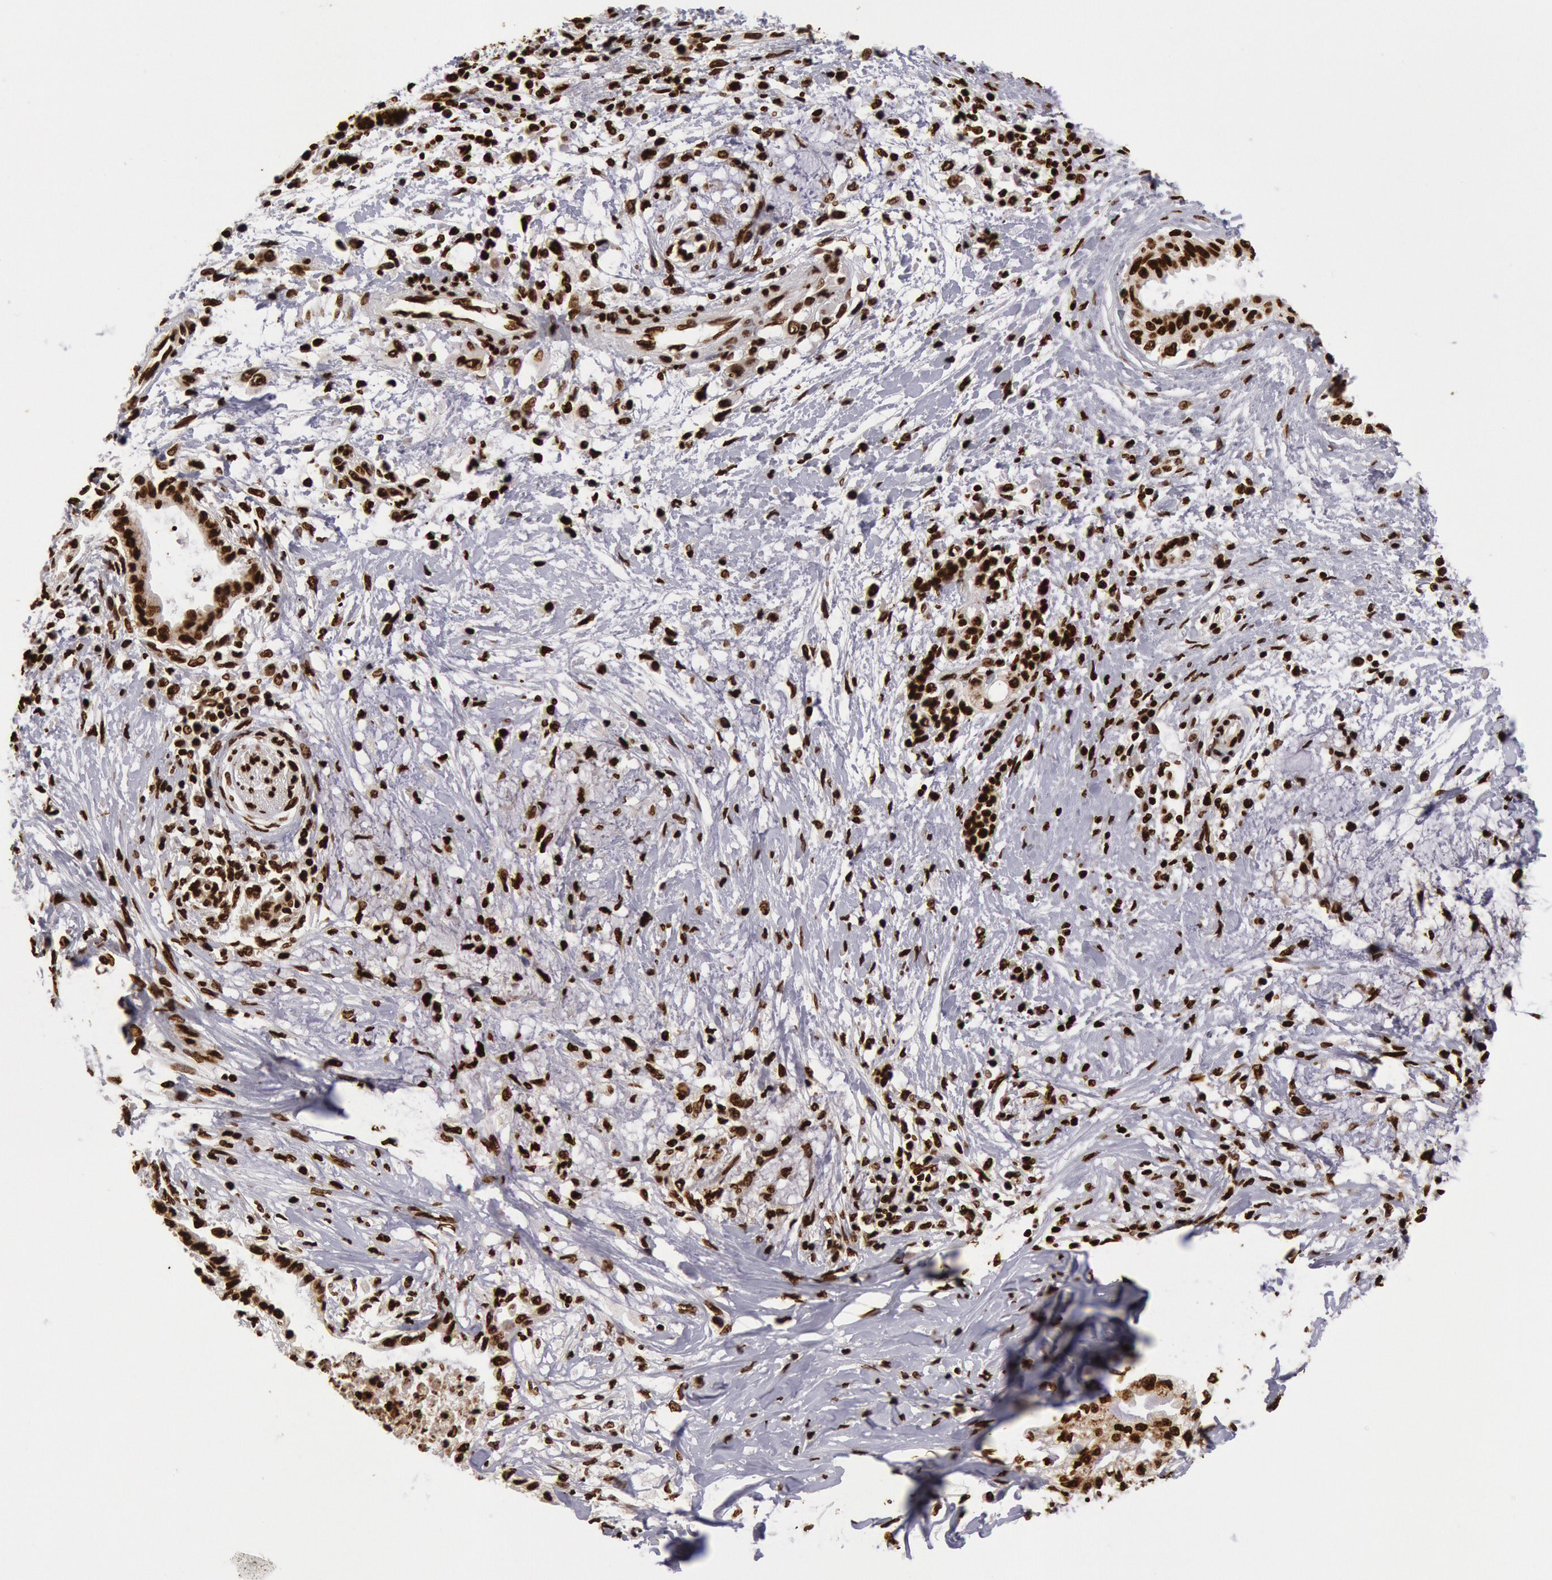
{"staining": {"intensity": "strong", "quantity": ">75%", "location": "nuclear"}, "tissue": "pancreatic cancer", "cell_type": "Tumor cells", "image_type": "cancer", "snomed": [{"axis": "morphology", "description": "Adenocarcinoma, NOS"}, {"axis": "topography", "description": "Pancreas"}], "caption": "Protein staining shows strong nuclear expression in approximately >75% of tumor cells in adenocarcinoma (pancreatic). Ihc stains the protein in brown and the nuclei are stained blue.", "gene": "H3-4", "patient": {"sex": "female", "age": 64}}